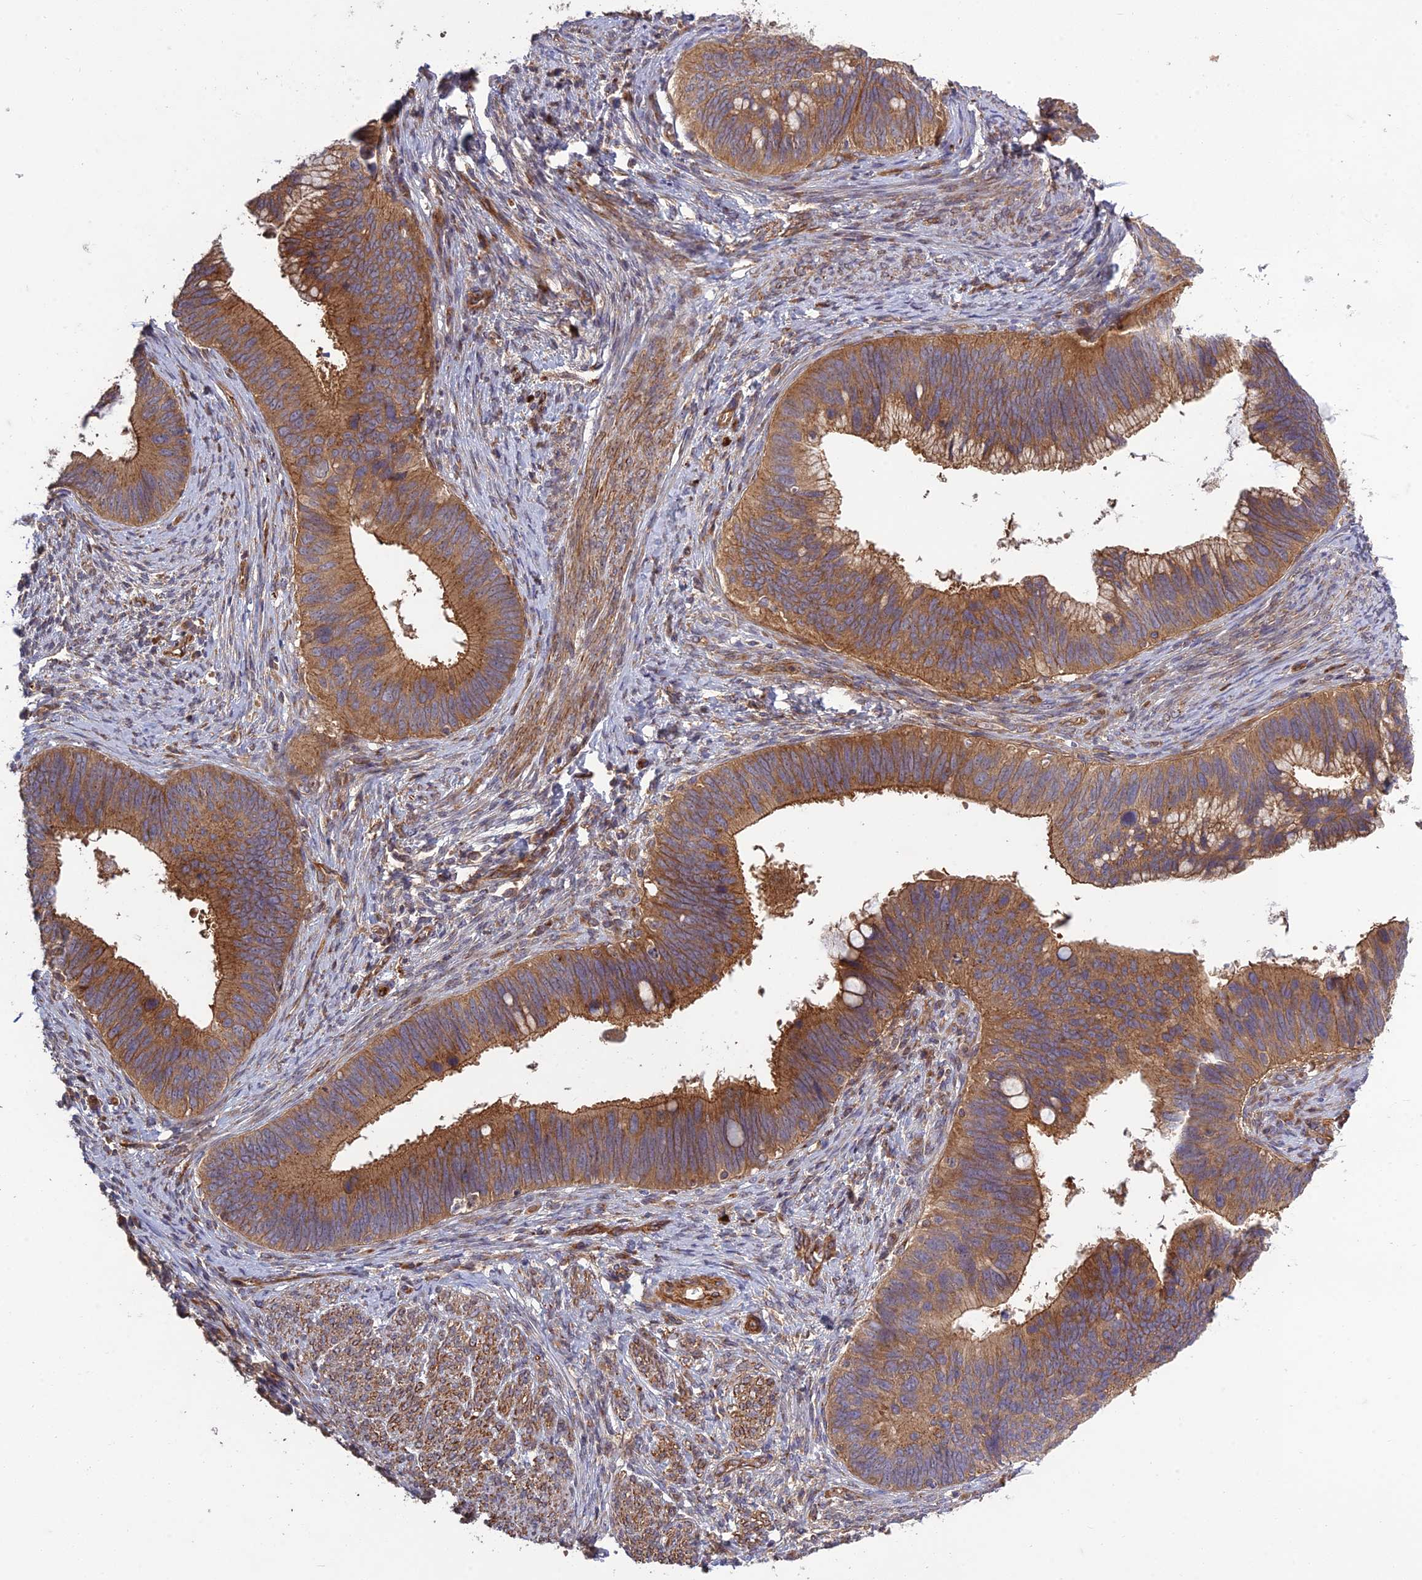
{"staining": {"intensity": "moderate", "quantity": ">75%", "location": "cytoplasmic/membranous"}, "tissue": "cervical cancer", "cell_type": "Tumor cells", "image_type": "cancer", "snomed": [{"axis": "morphology", "description": "Adenocarcinoma, NOS"}, {"axis": "topography", "description": "Cervix"}], "caption": "Adenocarcinoma (cervical) stained for a protein (brown) displays moderate cytoplasmic/membranous positive expression in about >75% of tumor cells.", "gene": "TMEM131L", "patient": {"sex": "female", "age": 42}}